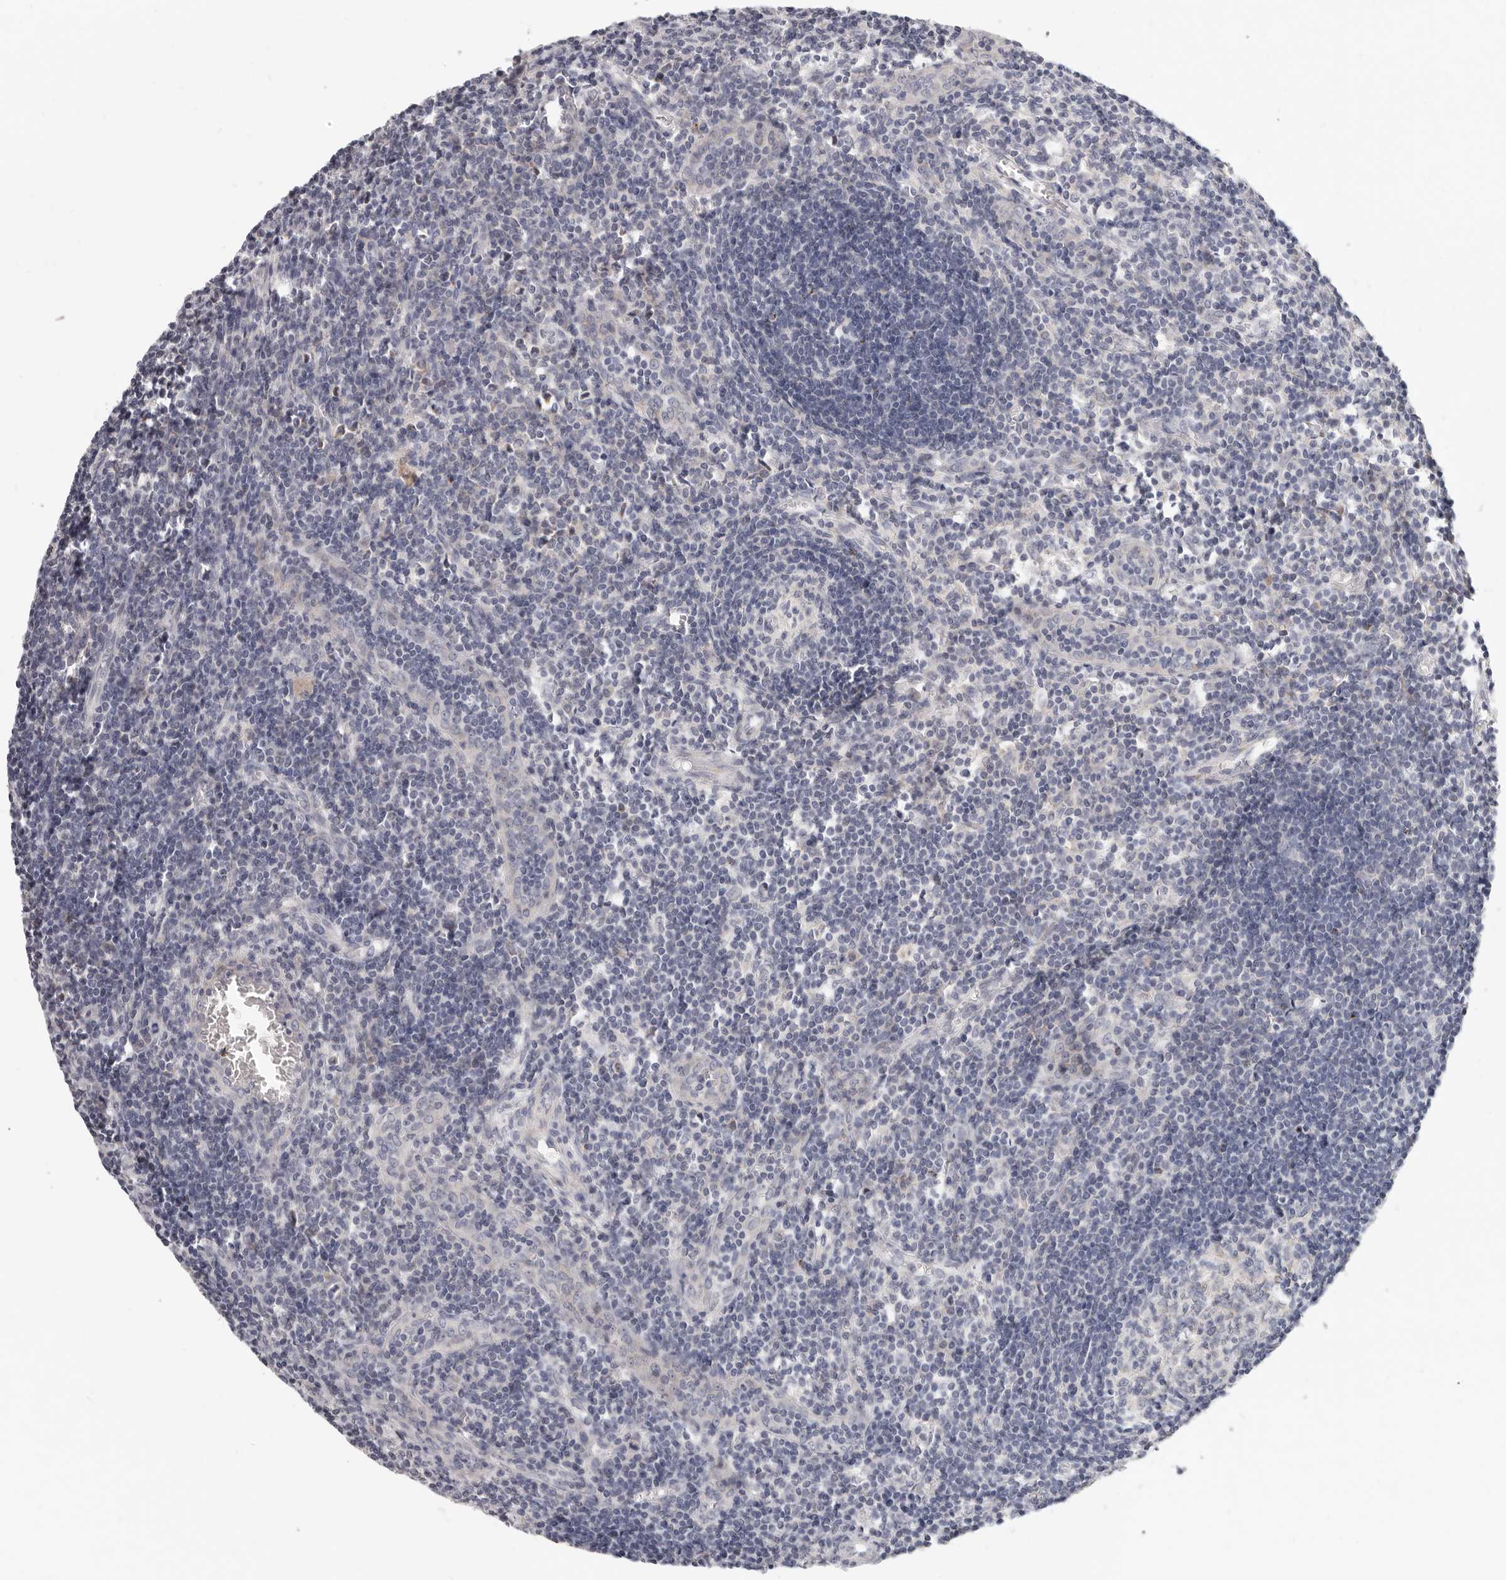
{"staining": {"intensity": "negative", "quantity": "none", "location": "none"}, "tissue": "lymph node", "cell_type": "Germinal center cells", "image_type": "normal", "snomed": [{"axis": "morphology", "description": "Normal tissue, NOS"}, {"axis": "morphology", "description": "Malignant melanoma, Metastatic site"}, {"axis": "topography", "description": "Lymph node"}], "caption": "DAB immunohistochemical staining of unremarkable lymph node demonstrates no significant staining in germinal center cells.", "gene": "TFB2M", "patient": {"sex": "male", "age": 41}}